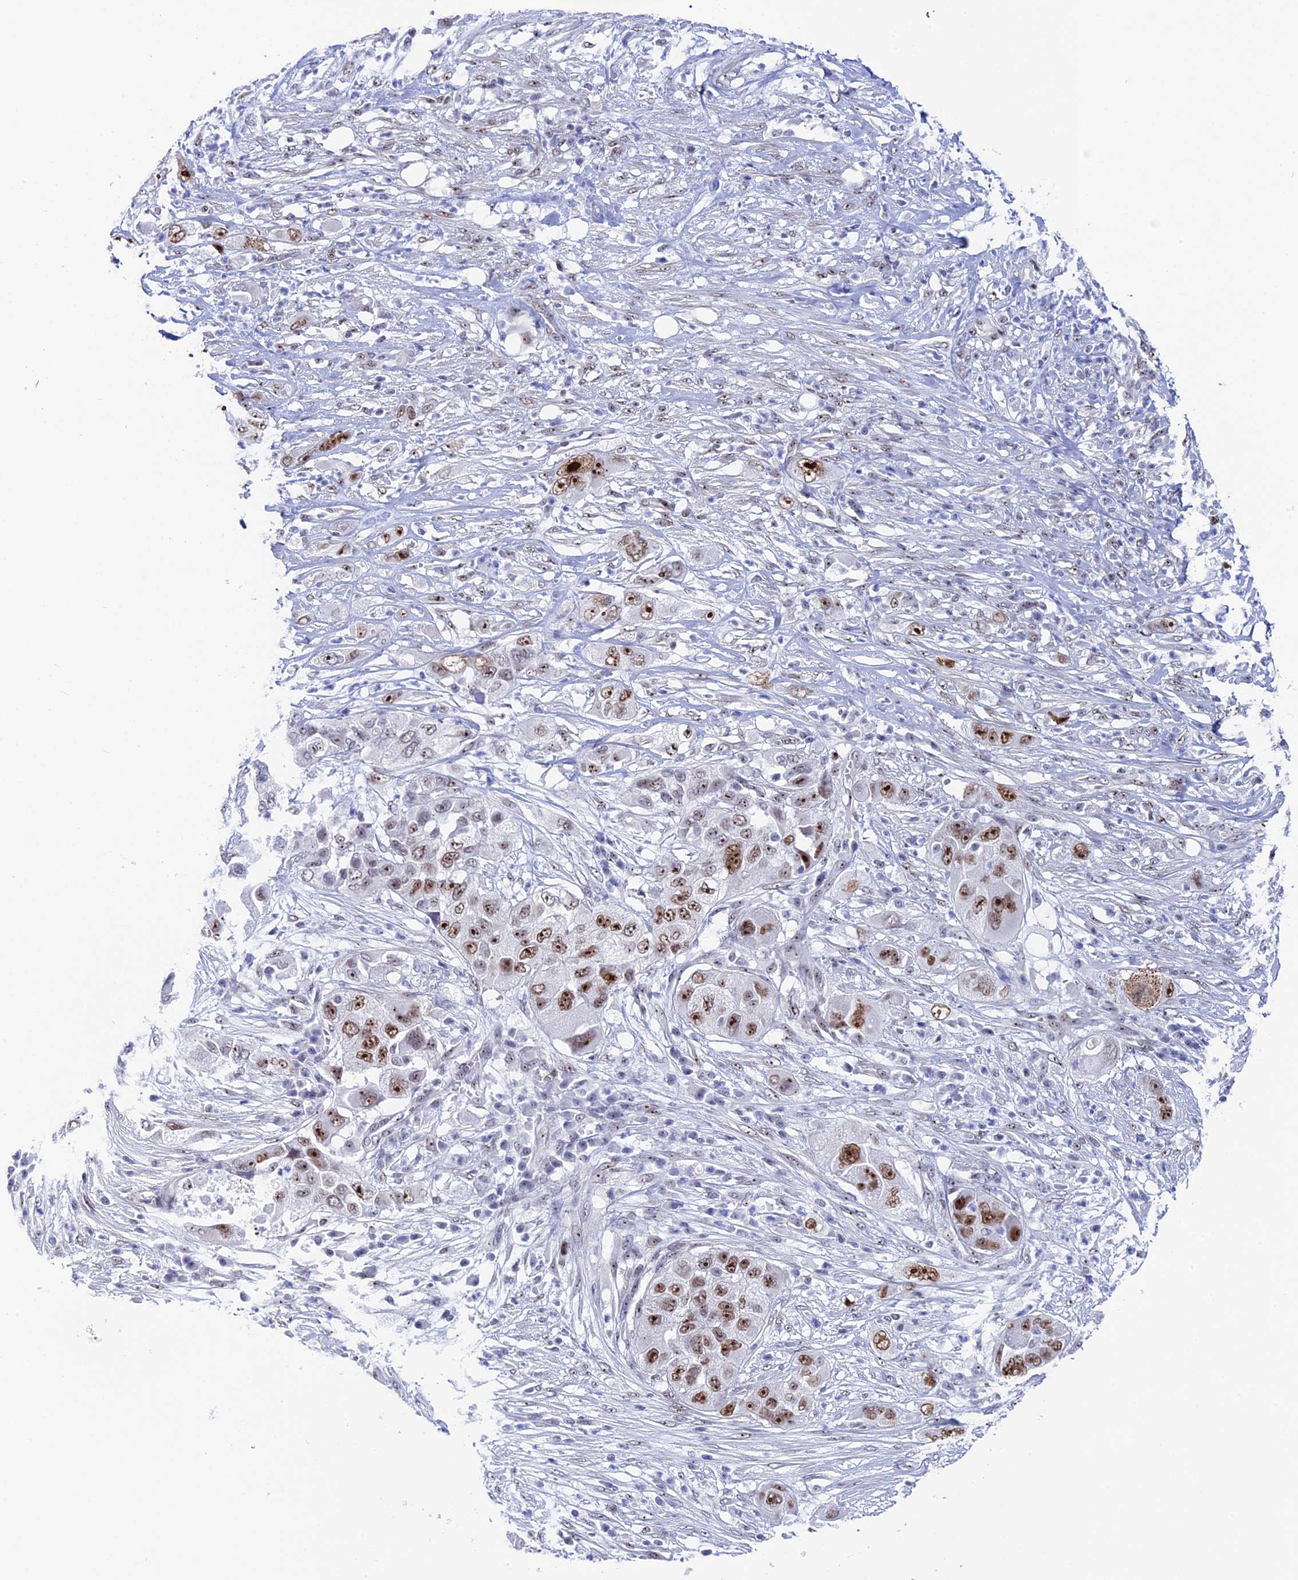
{"staining": {"intensity": "strong", "quantity": "25%-75%", "location": "nuclear"}, "tissue": "pancreatic cancer", "cell_type": "Tumor cells", "image_type": "cancer", "snomed": [{"axis": "morphology", "description": "Adenocarcinoma, NOS"}, {"axis": "topography", "description": "Pancreas"}], "caption": "This is a photomicrograph of IHC staining of pancreatic adenocarcinoma, which shows strong positivity in the nuclear of tumor cells.", "gene": "CCDC86", "patient": {"sex": "female", "age": 78}}